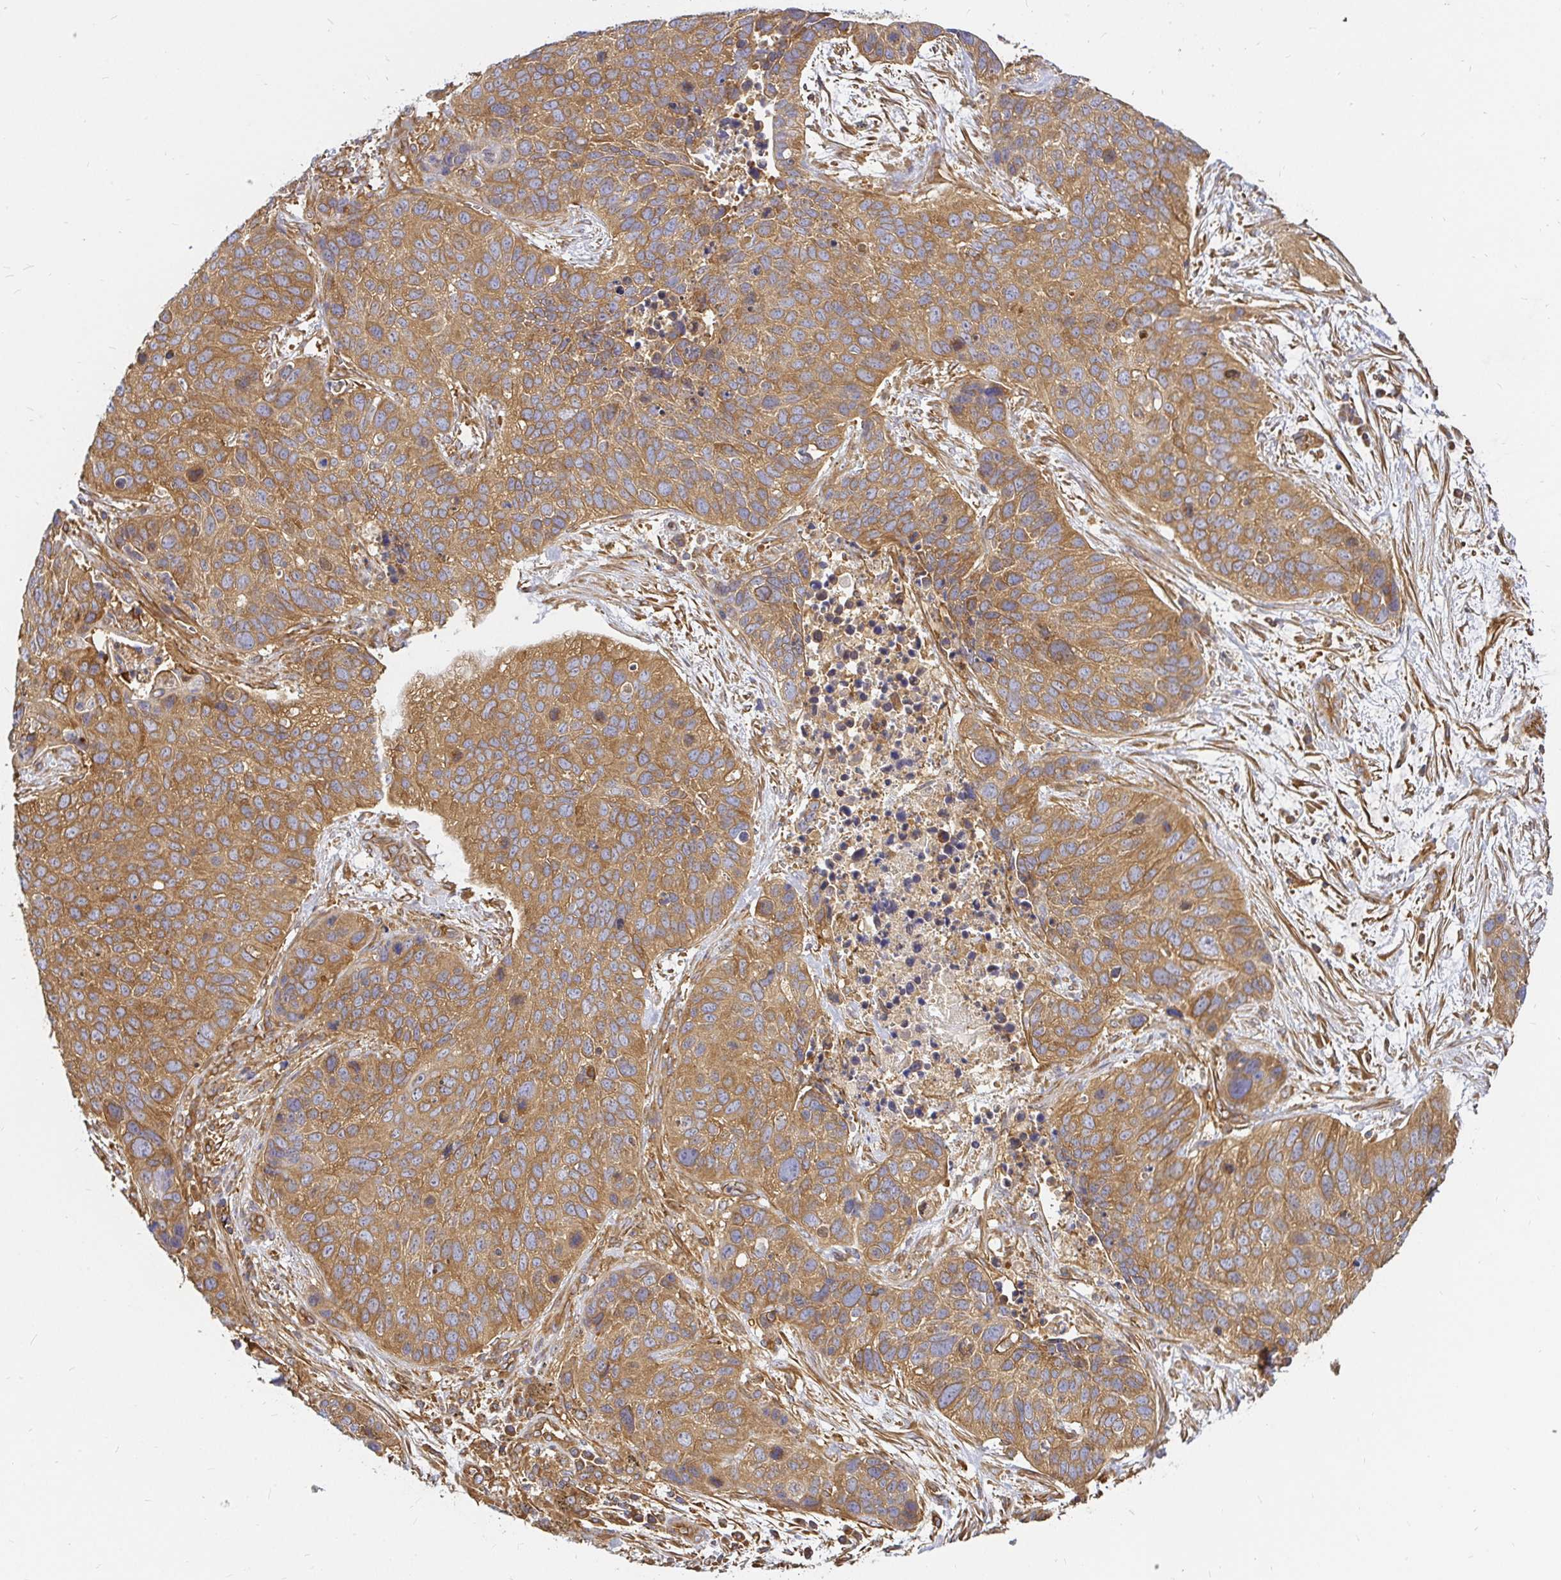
{"staining": {"intensity": "moderate", "quantity": ">75%", "location": "cytoplasmic/membranous"}, "tissue": "lung cancer", "cell_type": "Tumor cells", "image_type": "cancer", "snomed": [{"axis": "morphology", "description": "Squamous cell carcinoma, NOS"}, {"axis": "topography", "description": "Lung"}], "caption": "Lung squamous cell carcinoma tissue shows moderate cytoplasmic/membranous positivity in approximately >75% of tumor cells, visualized by immunohistochemistry.", "gene": "KIF5B", "patient": {"sex": "male", "age": 62}}